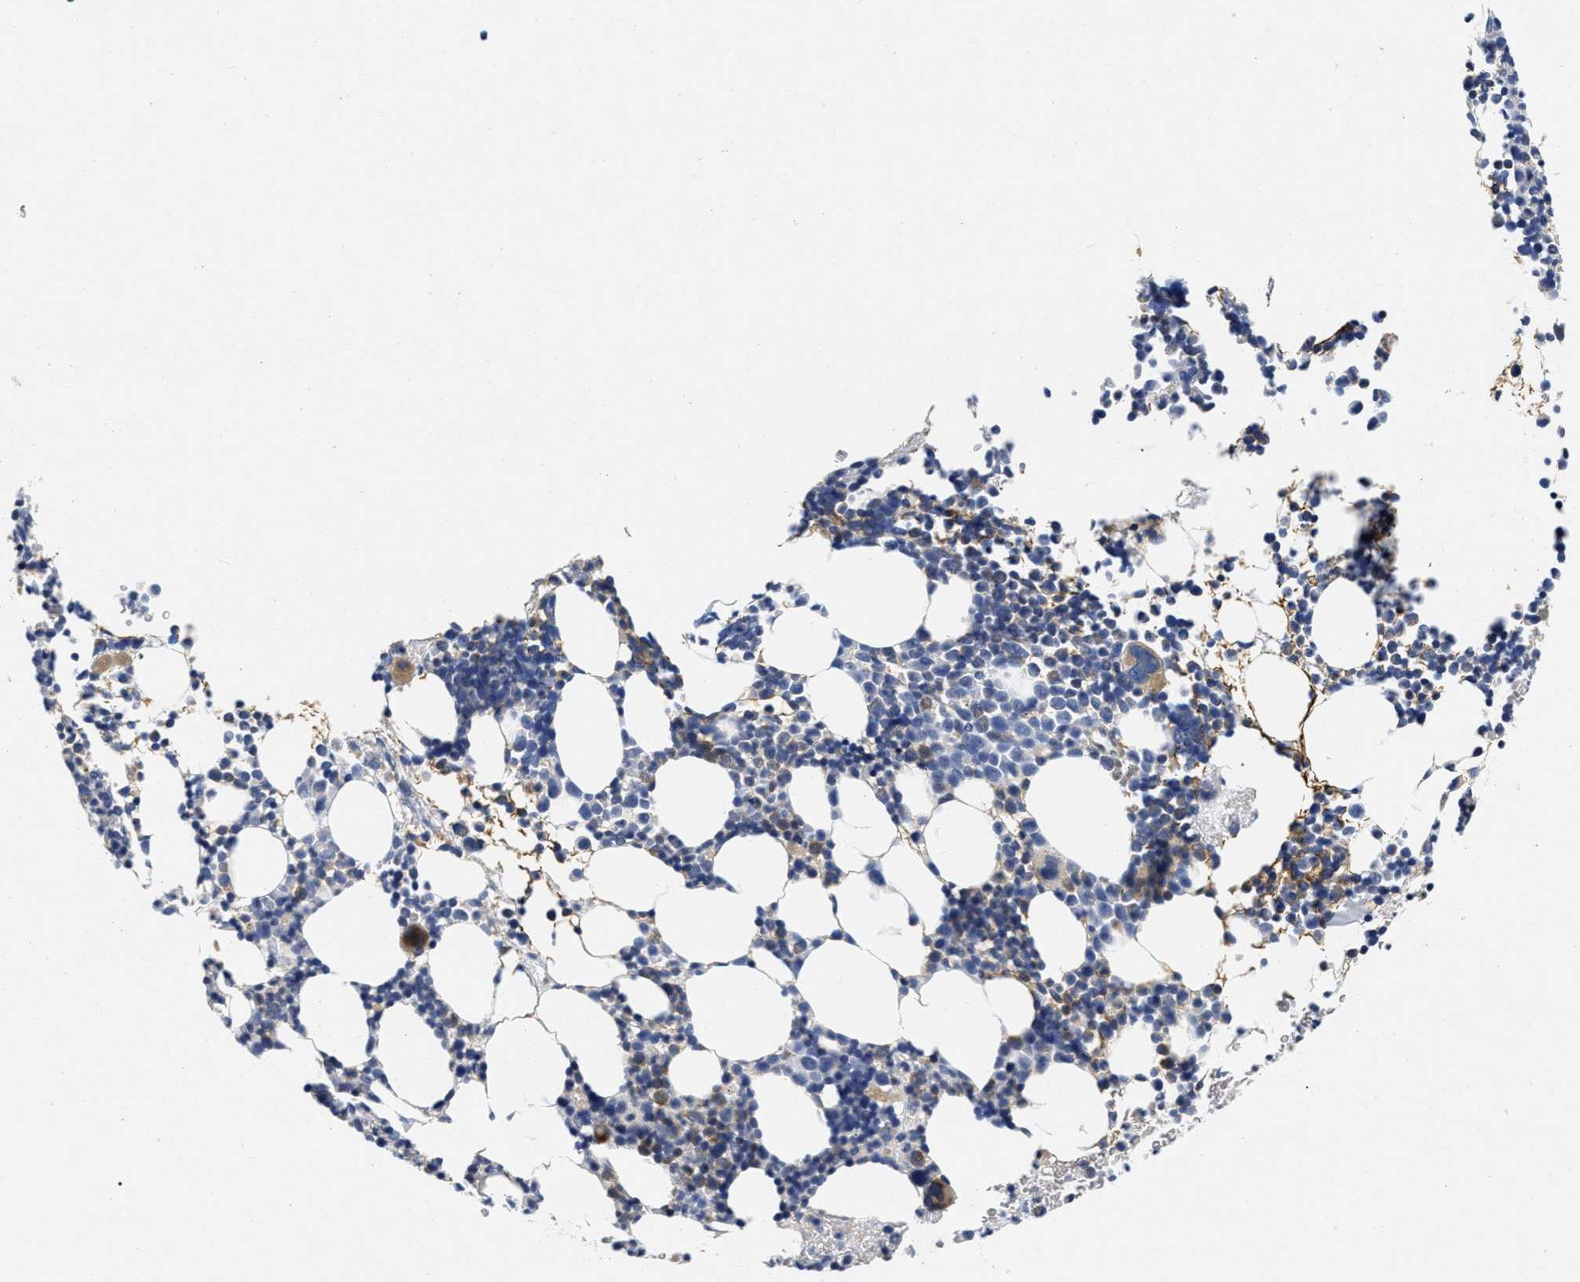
{"staining": {"intensity": "weak", "quantity": "25%-75%", "location": "cytoplasmic/membranous"}, "tissue": "bone marrow", "cell_type": "Hematopoietic cells", "image_type": "normal", "snomed": [{"axis": "morphology", "description": "Normal tissue, NOS"}, {"axis": "morphology", "description": "Inflammation, NOS"}, {"axis": "topography", "description": "Bone marrow"}], "caption": "DAB (3,3'-diaminobenzidine) immunohistochemical staining of unremarkable human bone marrow displays weak cytoplasmic/membranous protein staining in about 25%-75% of hematopoietic cells.", "gene": "LAD1", "patient": {"sex": "female", "age": 67}}